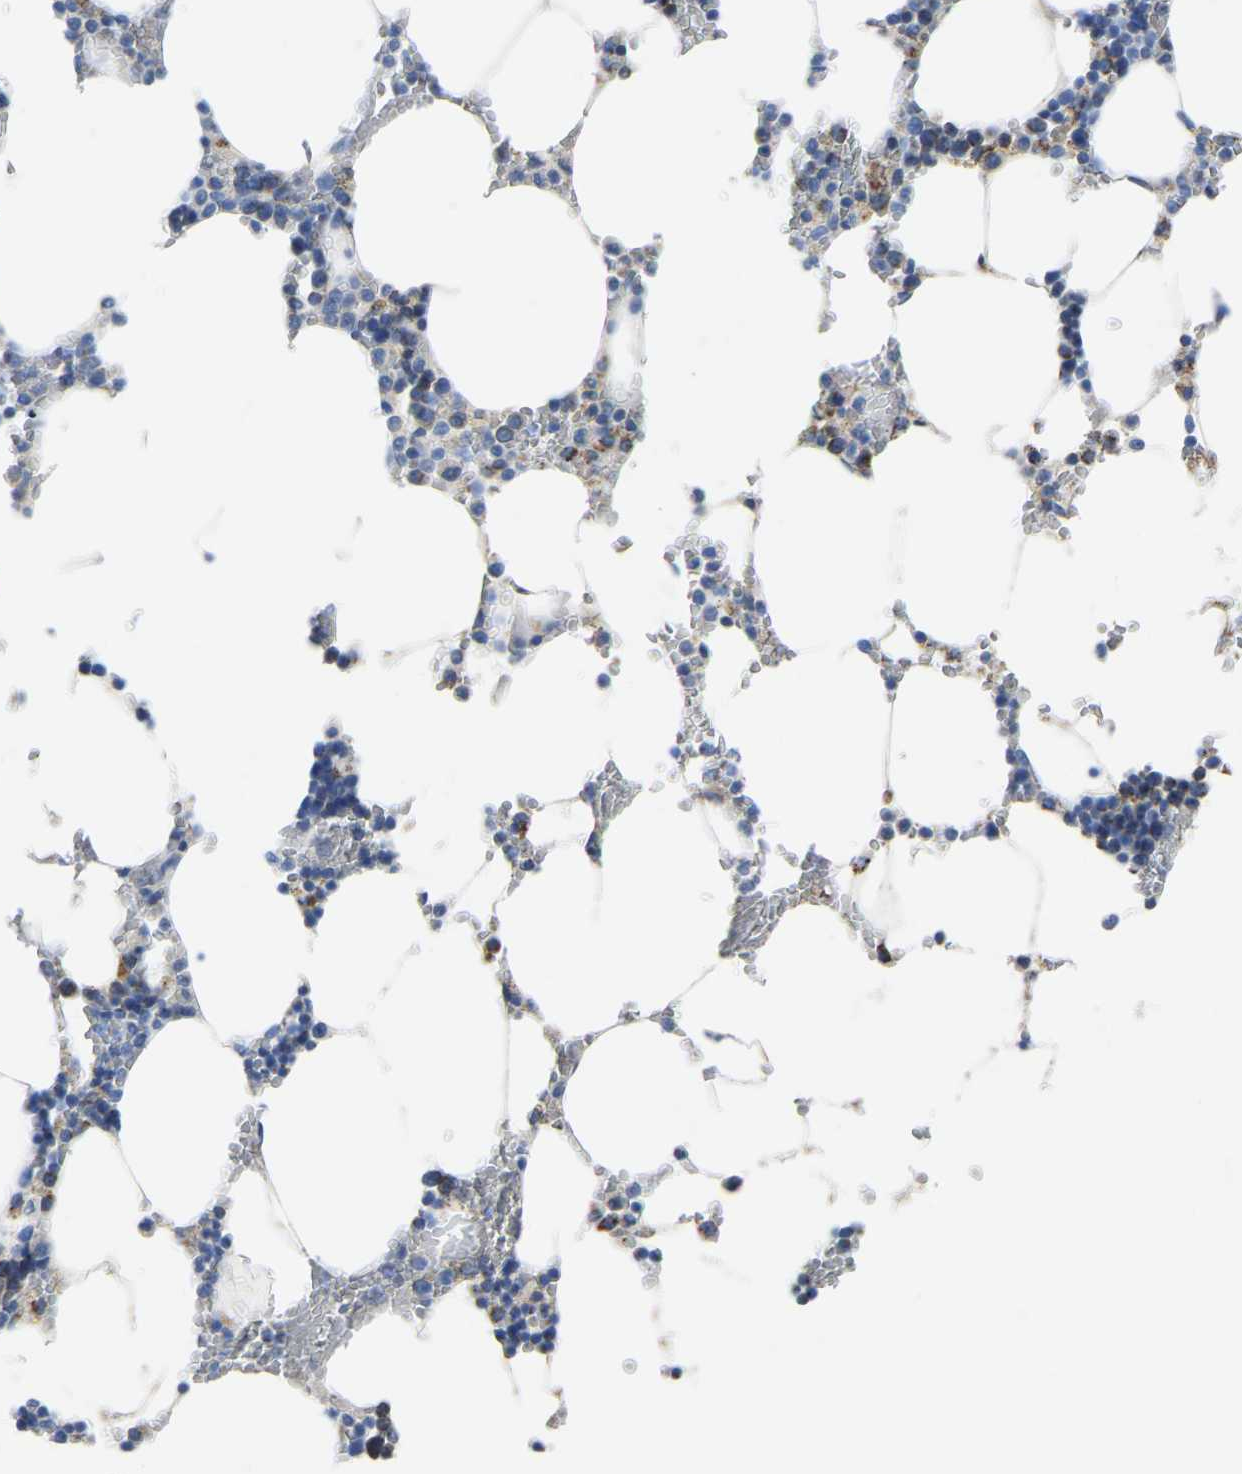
{"staining": {"intensity": "moderate", "quantity": "<25%", "location": "cytoplasmic/membranous"}, "tissue": "bone marrow", "cell_type": "Hematopoietic cells", "image_type": "normal", "snomed": [{"axis": "morphology", "description": "Normal tissue, NOS"}, {"axis": "topography", "description": "Bone marrow"}], "caption": "IHC (DAB) staining of benign bone marrow displays moderate cytoplasmic/membranous protein staining in about <25% of hematopoietic cells.", "gene": "ETFA", "patient": {"sex": "male", "age": 70}}